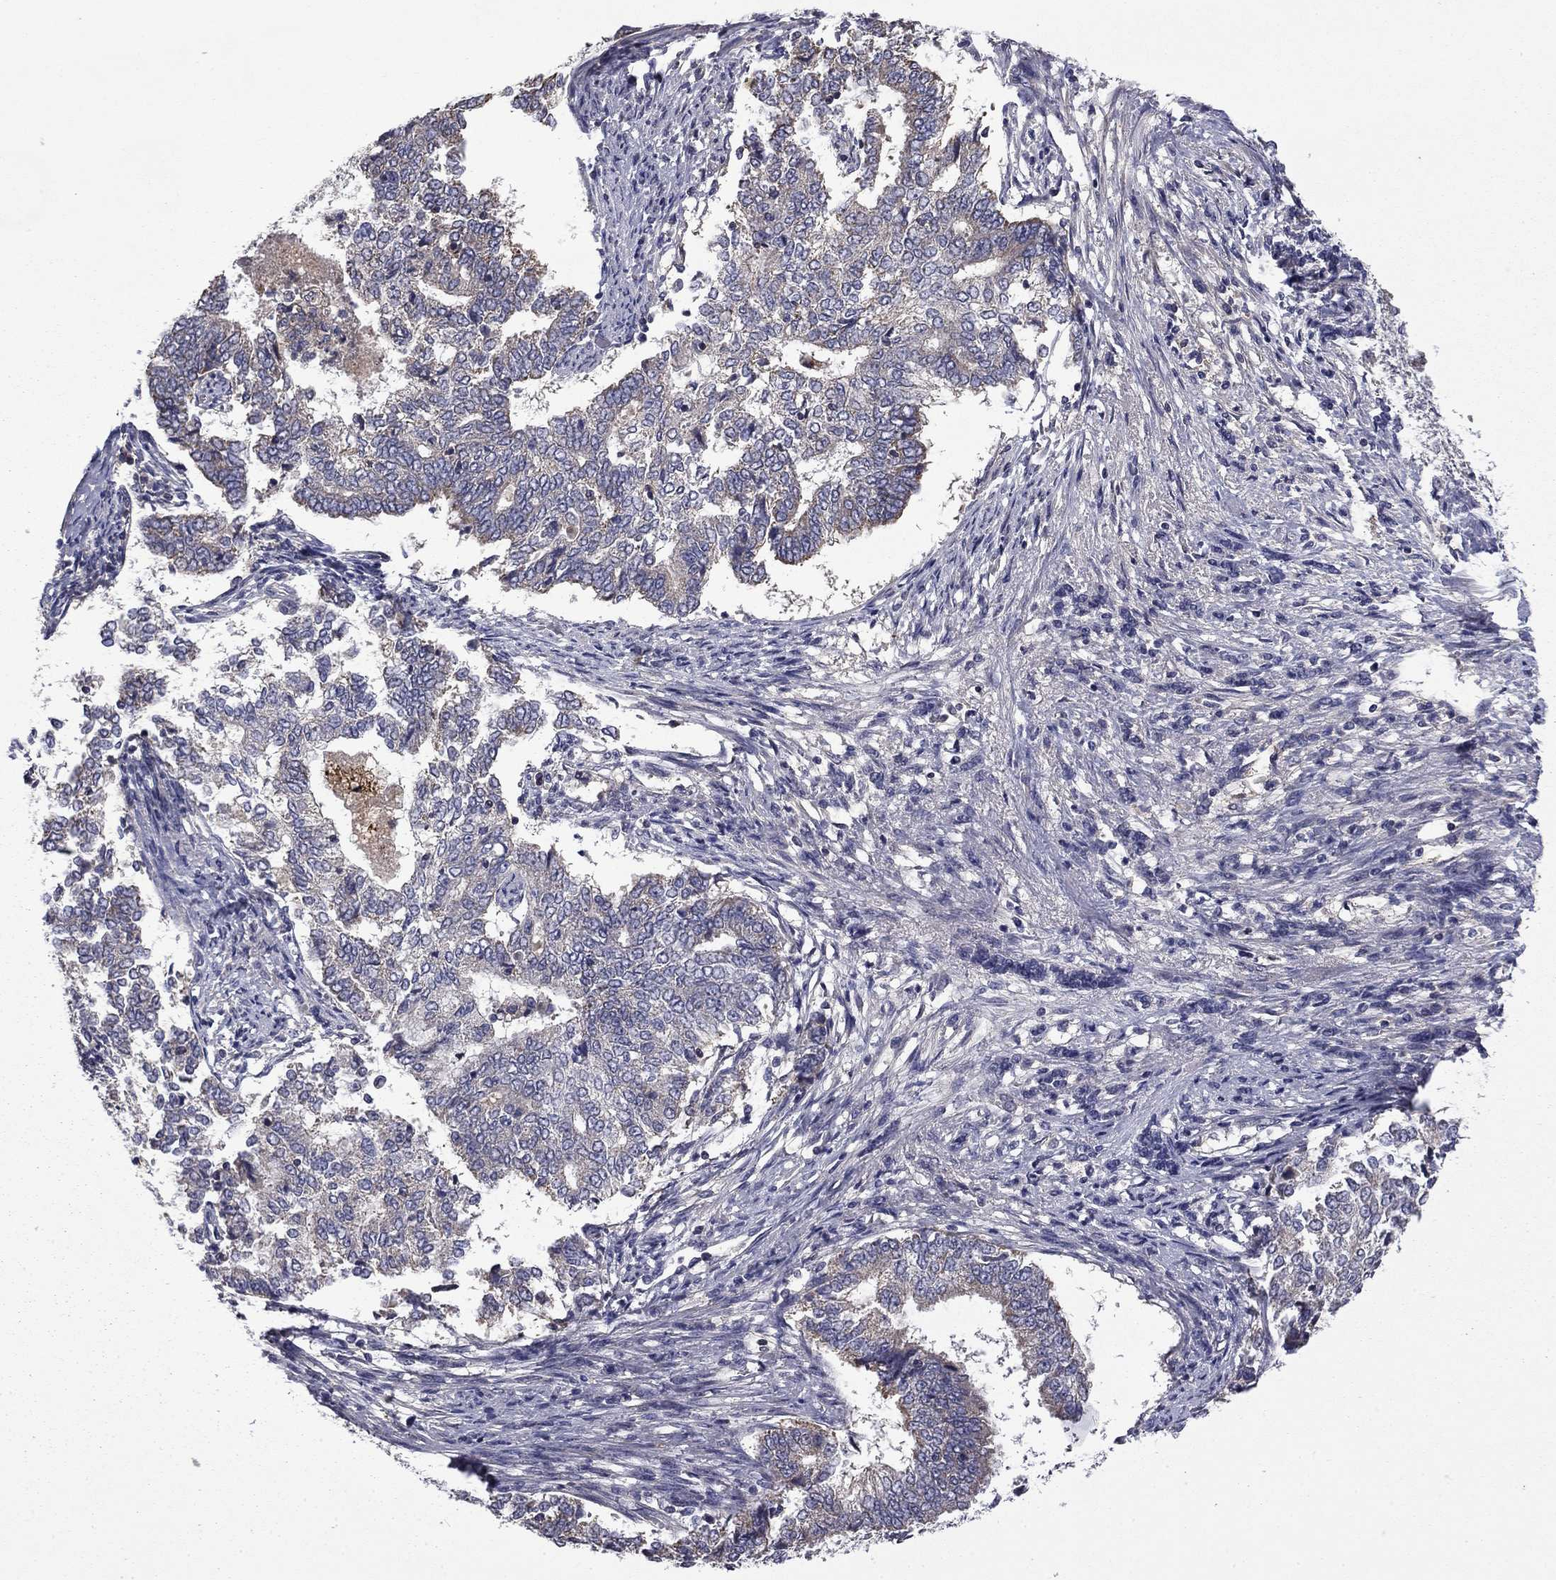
{"staining": {"intensity": "weak", "quantity": "<25%", "location": "cytoplasmic/membranous"}, "tissue": "endometrial cancer", "cell_type": "Tumor cells", "image_type": "cancer", "snomed": [{"axis": "morphology", "description": "Adenocarcinoma, NOS"}, {"axis": "topography", "description": "Endometrium"}], "caption": "Endometrial cancer (adenocarcinoma) stained for a protein using immunohistochemistry displays no expression tumor cells.", "gene": "CEACAM7", "patient": {"sex": "female", "age": 65}}